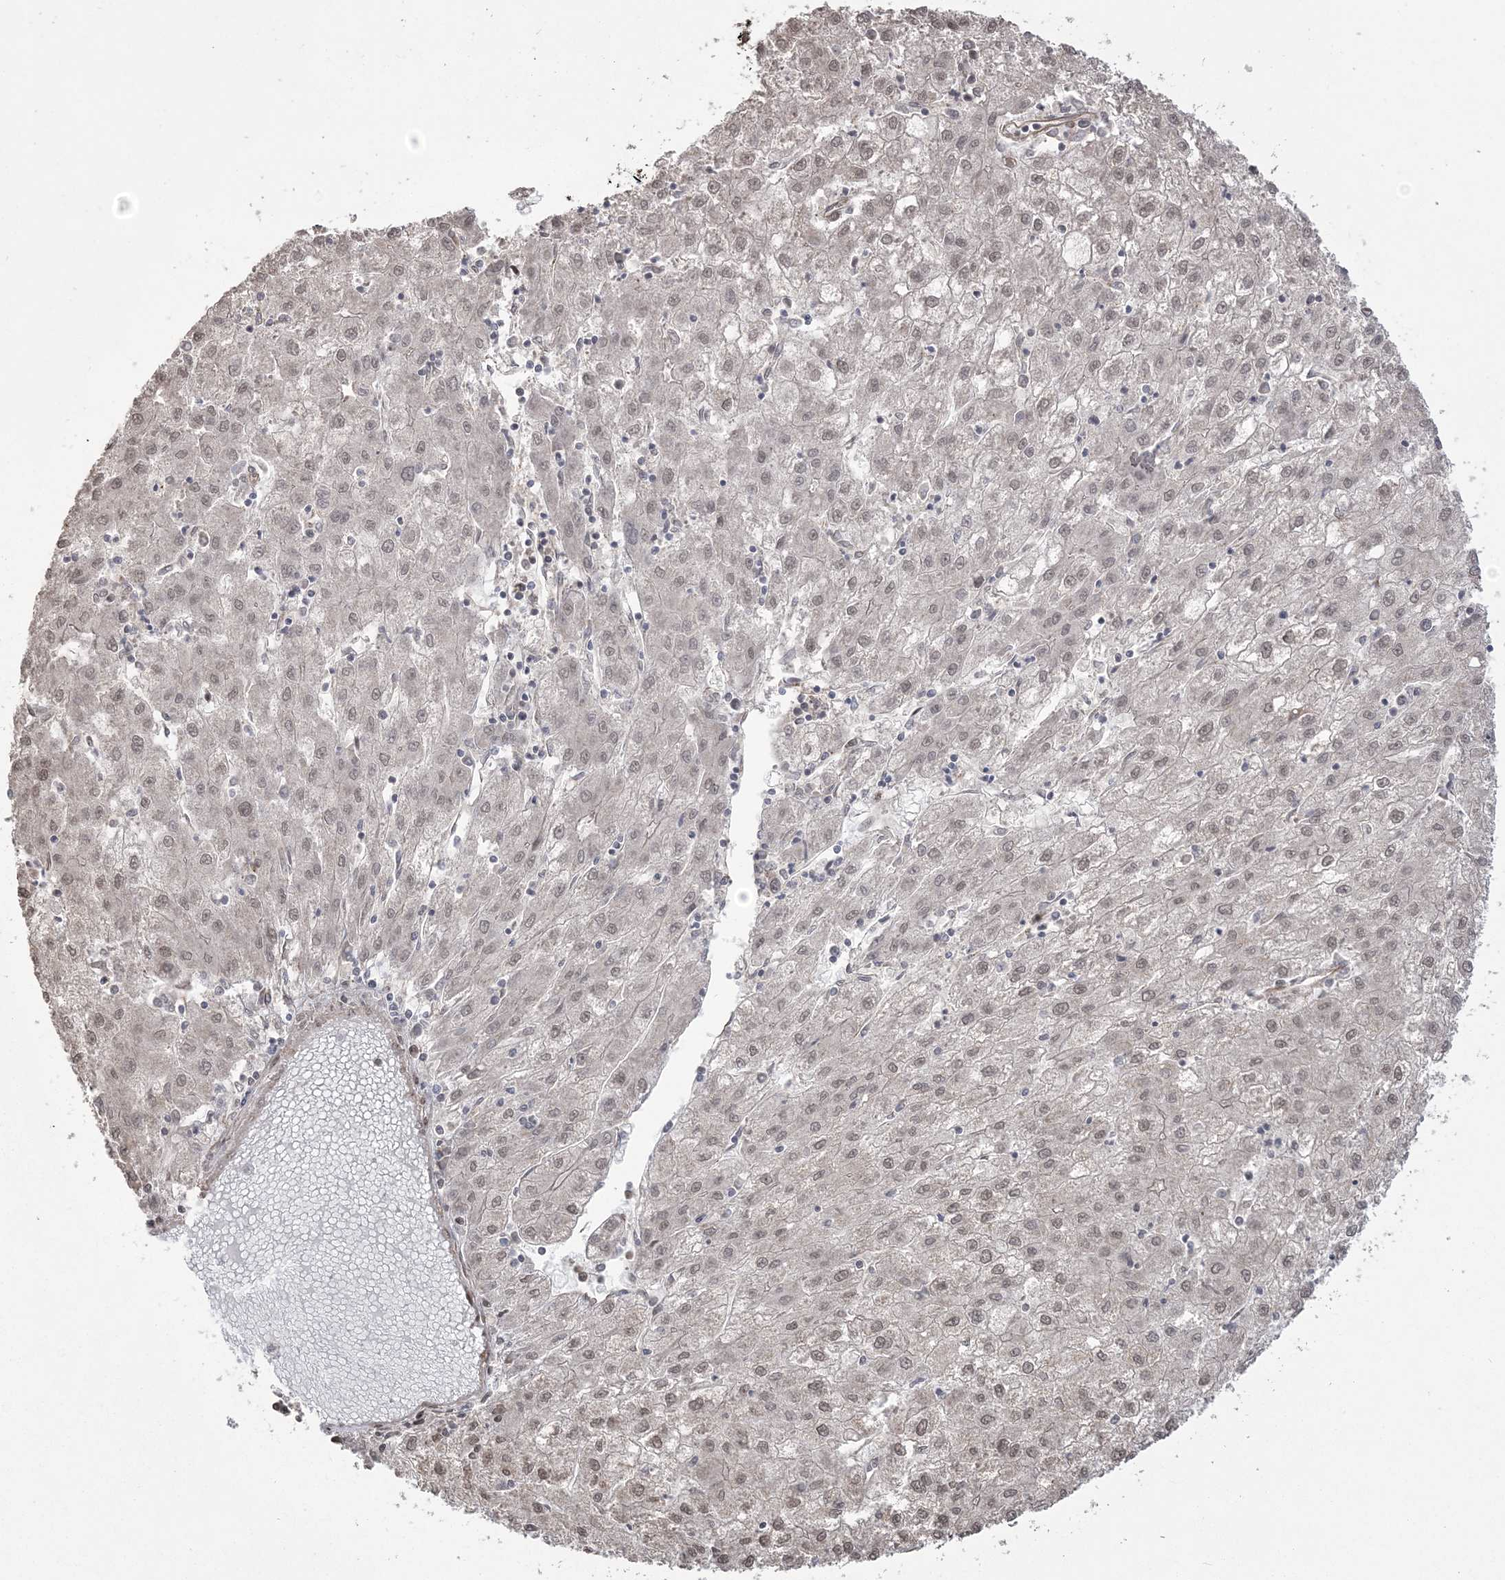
{"staining": {"intensity": "weak", "quantity": "25%-75%", "location": "nuclear"}, "tissue": "liver cancer", "cell_type": "Tumor cells", "image_type": "cancer", "snomed": [{"axis": "morphology", "description": "Carcinoma, Hepatocellular, NOS"}, {"axis": "topography", "description": "Liver"}], "caption": "Protein staining of hepatocellular carcinoma (liver) tissue reveals weak nuclear staining in approximately 25%-75% of tumor cells.", "gene": "ZNF839", "patient": {"sex": "male", "age": 72}}